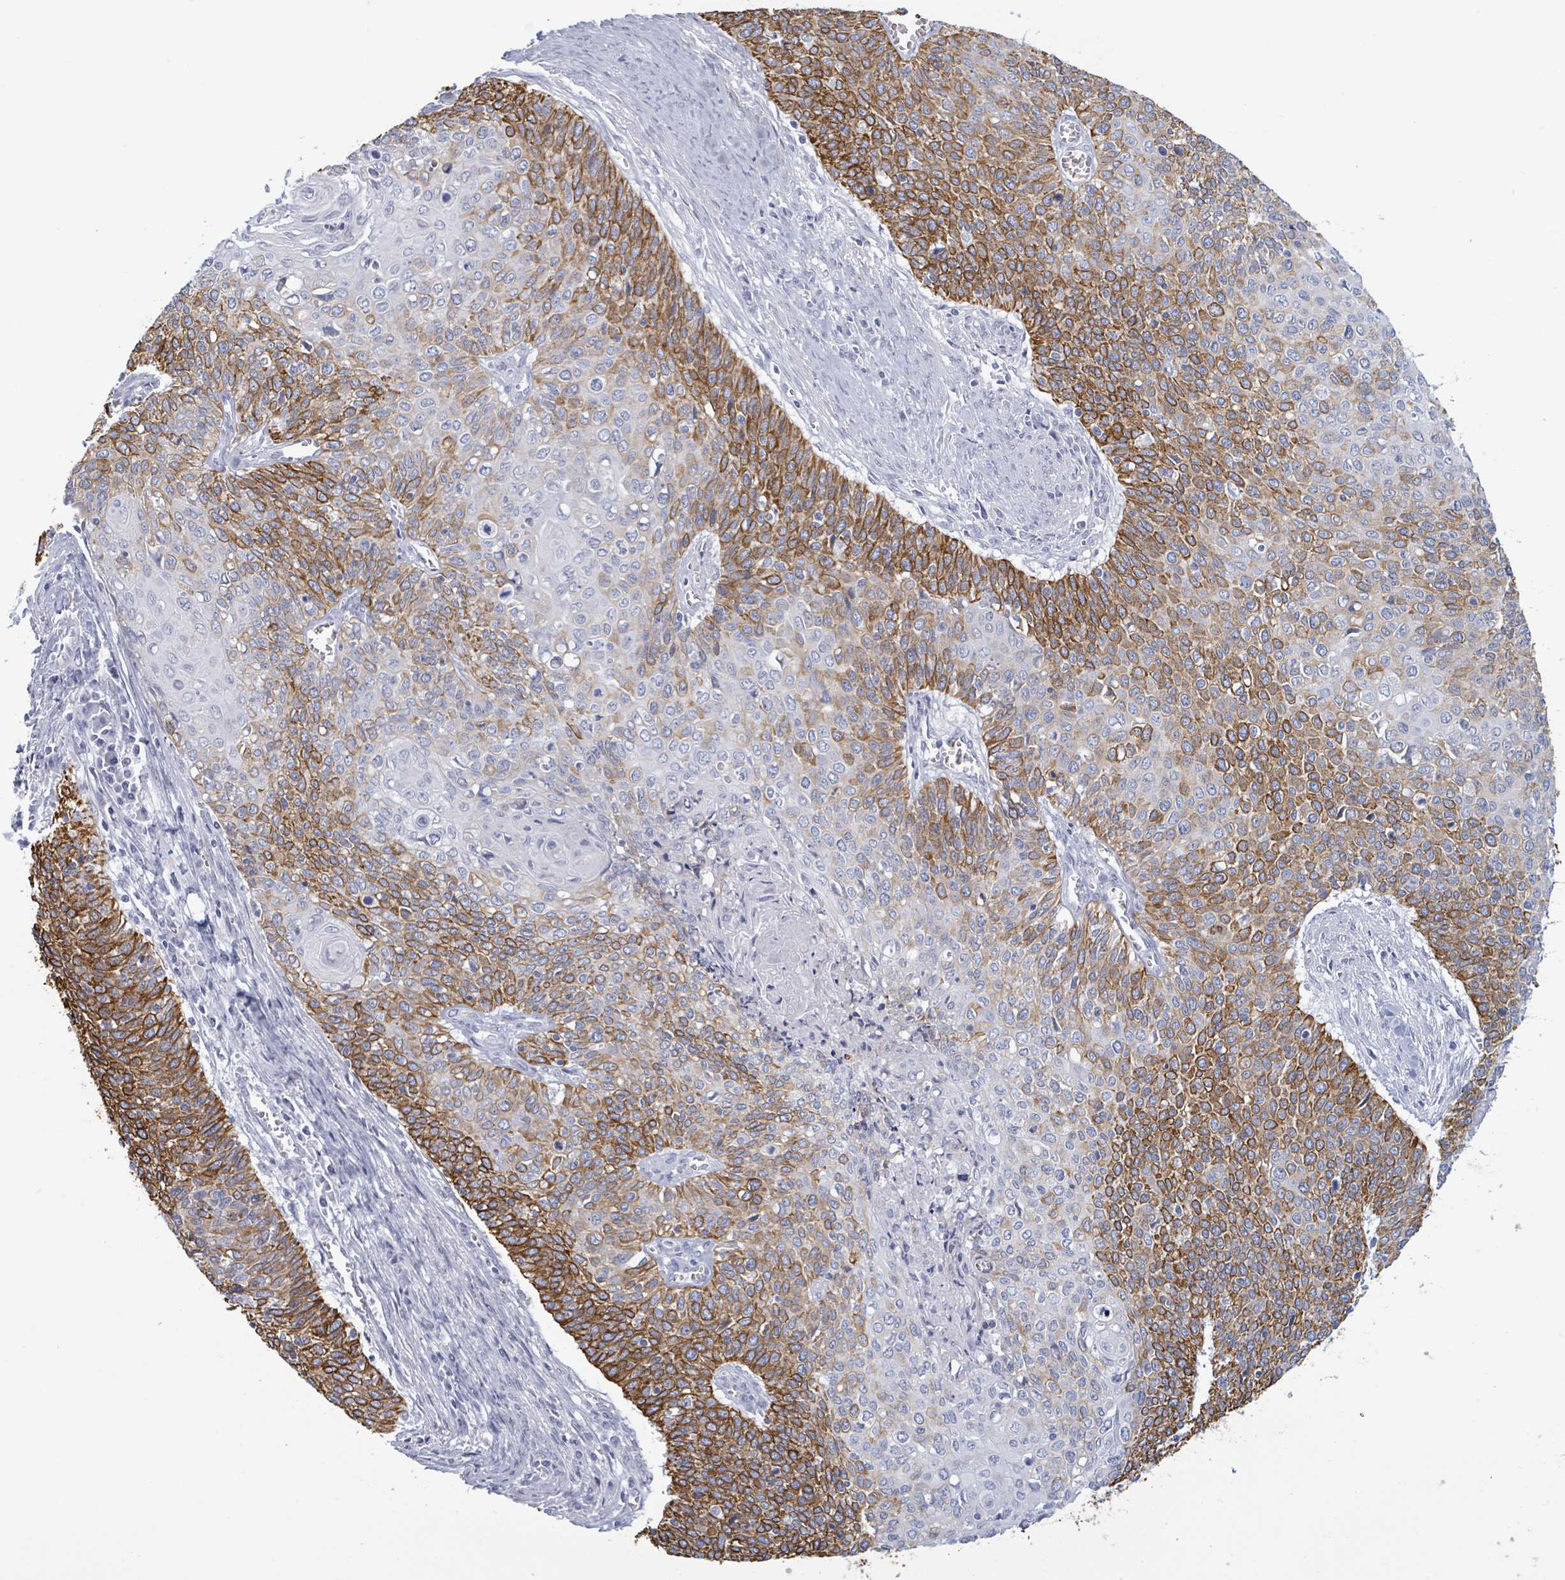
{"staining": {"intensity": "moderate", "quantity": ">75%", "location": "cytoplasmic/membranous"}, "tissue": "cervical cancer", "cell_type": "Tumor cells", "image_type": "cancer", "snomed": [{"axis": "morphology", "description": "Squamous cell carcinoma, NOS"}, {"axis": "topography", "description": "Cervix"}], "caption": "Cervical cancer (squamous cell carcinoma) was stained to show a protein in brown. There is medium levels of moderate cytoplasmic/membranous positivity in approximately >75% of tumor cells. (IHC, brightfield microscopy, high magnification).", "gene": "KRT8", "patient": {"sex": "female", "age": 39}}